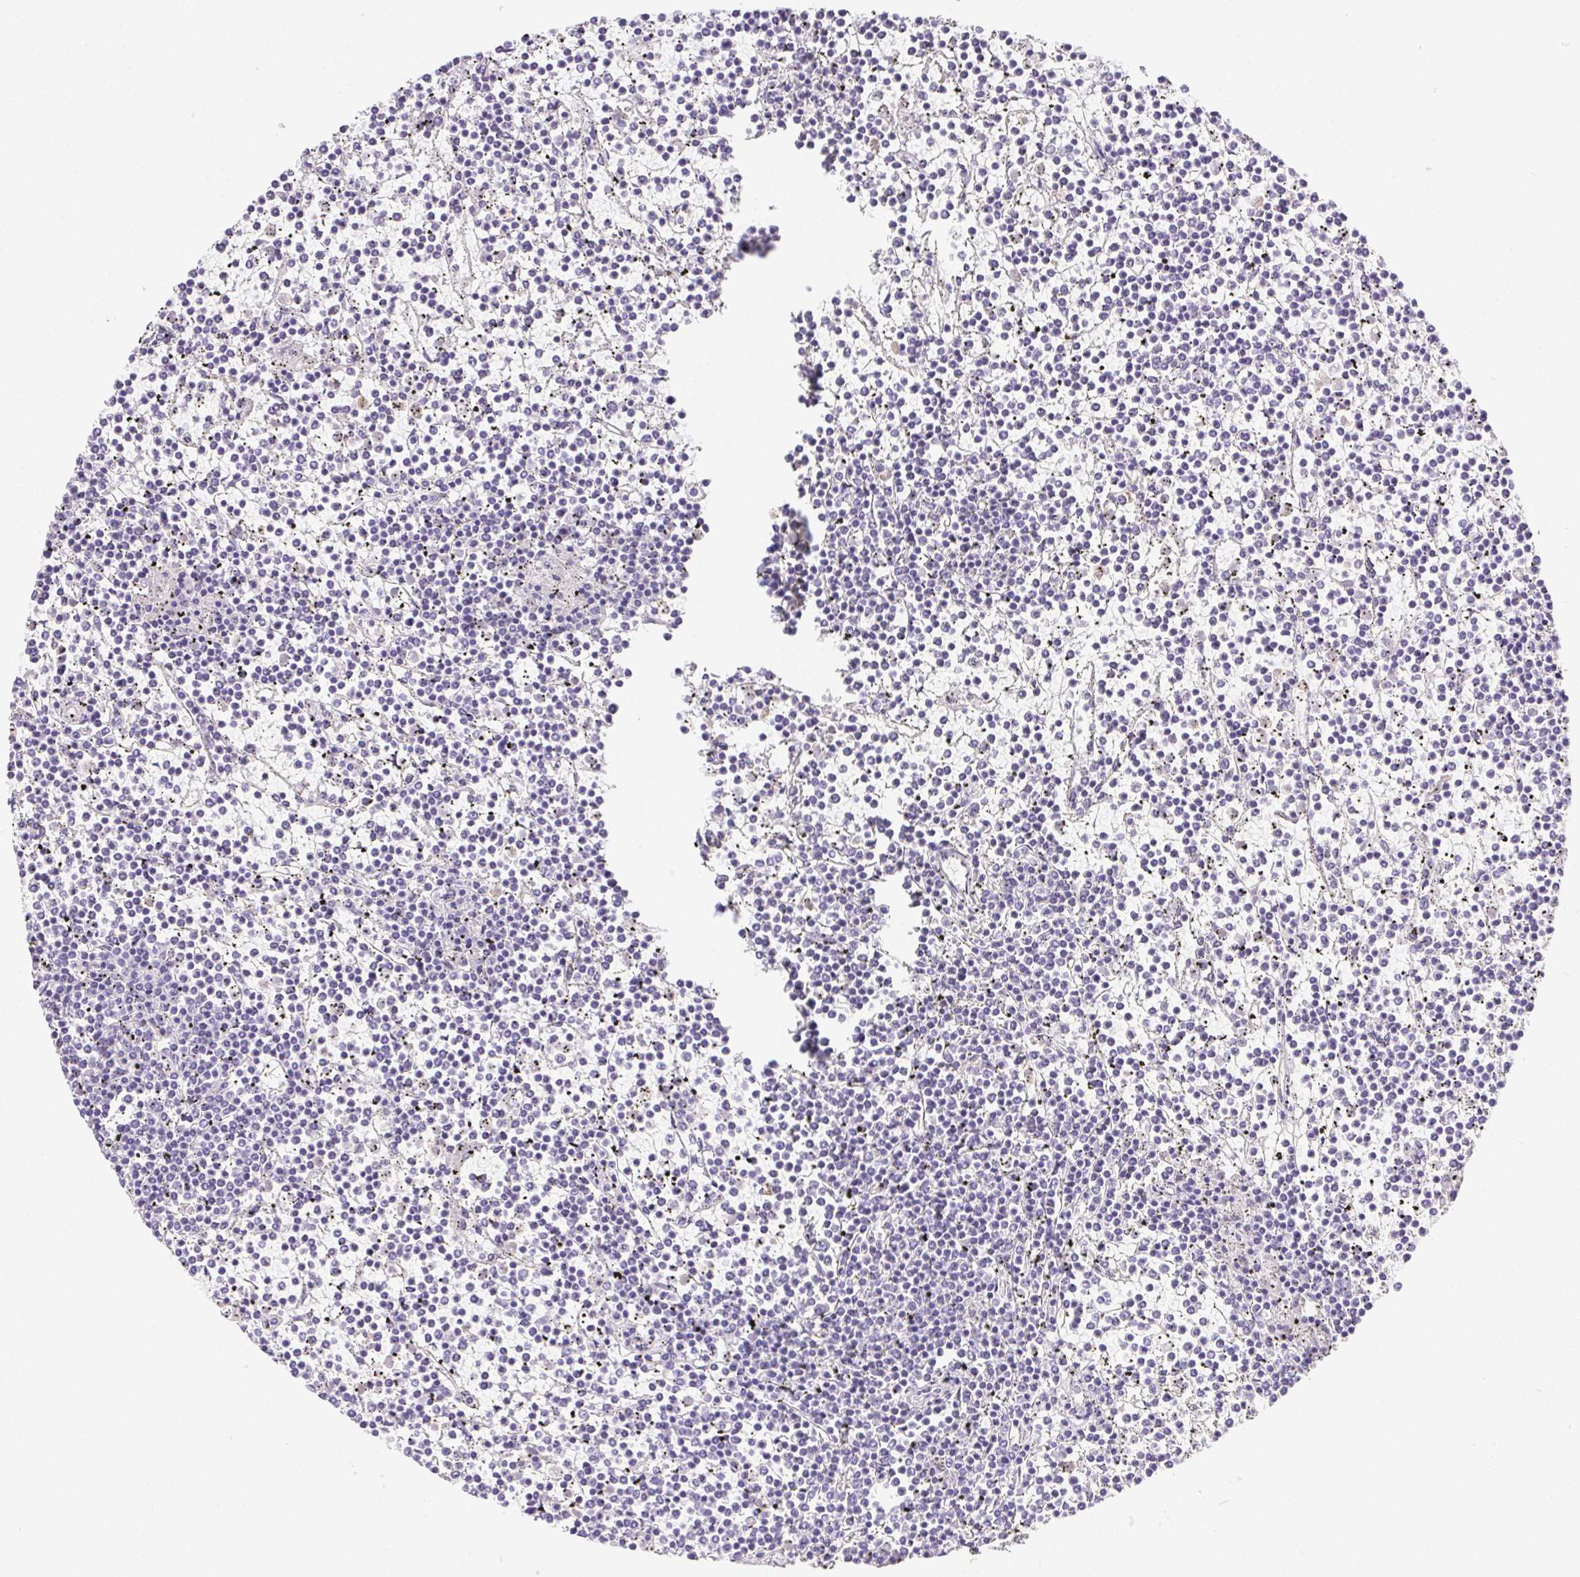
{"staining": {"intensity": "negative", "quantity": "none", "location": "none"}, "tissue": "lymphoma", "cell_type": "Tumor cells", "image_type": "cancer", "snomed": [{"axis": "morphology", "description": "Malignant lymphoma, non-Hodgkin's type, Low grade"}, {"axis": "topography", "description": "Spleen"}], "caption": "Human lymphoma stained for a protein using immunohistochemistry exhibits no expression in tumor cells.", "gene": "SHCBP1L", "patient": {"sex": "female", "age": 19}}